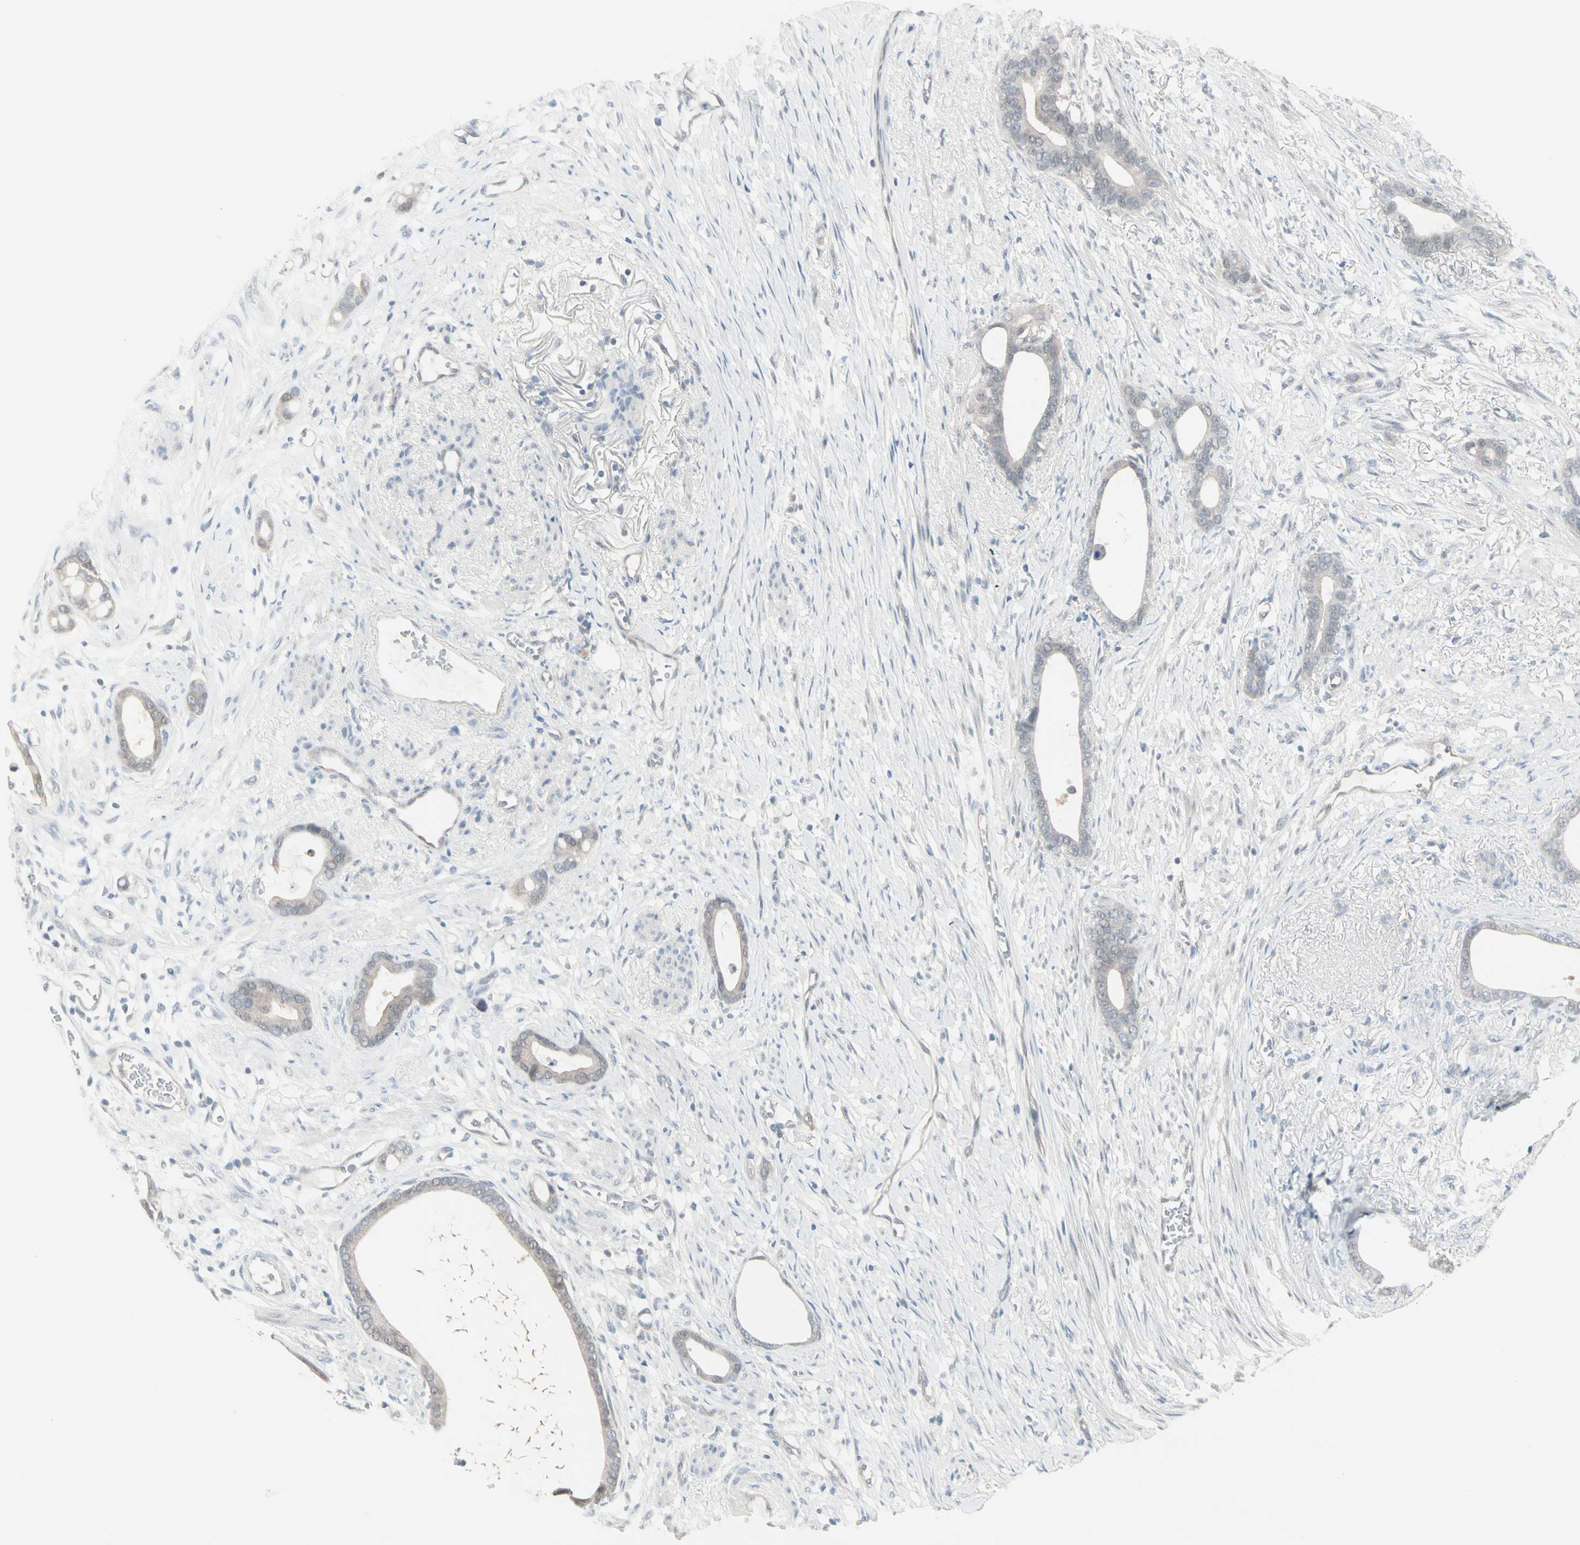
{"staining": {"intensity": "negative", "quantity": "none", "location": "none"}, "tissue": "stomach cancer", "cell_type": "Tumor cells", "image_type": "cancer", "snomed": [{"axis": "morphology", "description": "Adenocarcinoma, NOS"}, {"axis": "topography", "description": "Stomach"}], "caption": "Protein analysis of stomach adenocarcinoma exhibits no significant expression in tumor cells. Nuclei are stained in blue.", "gene": "PTPA", "patient": {"sex": "female", "age": 75}}